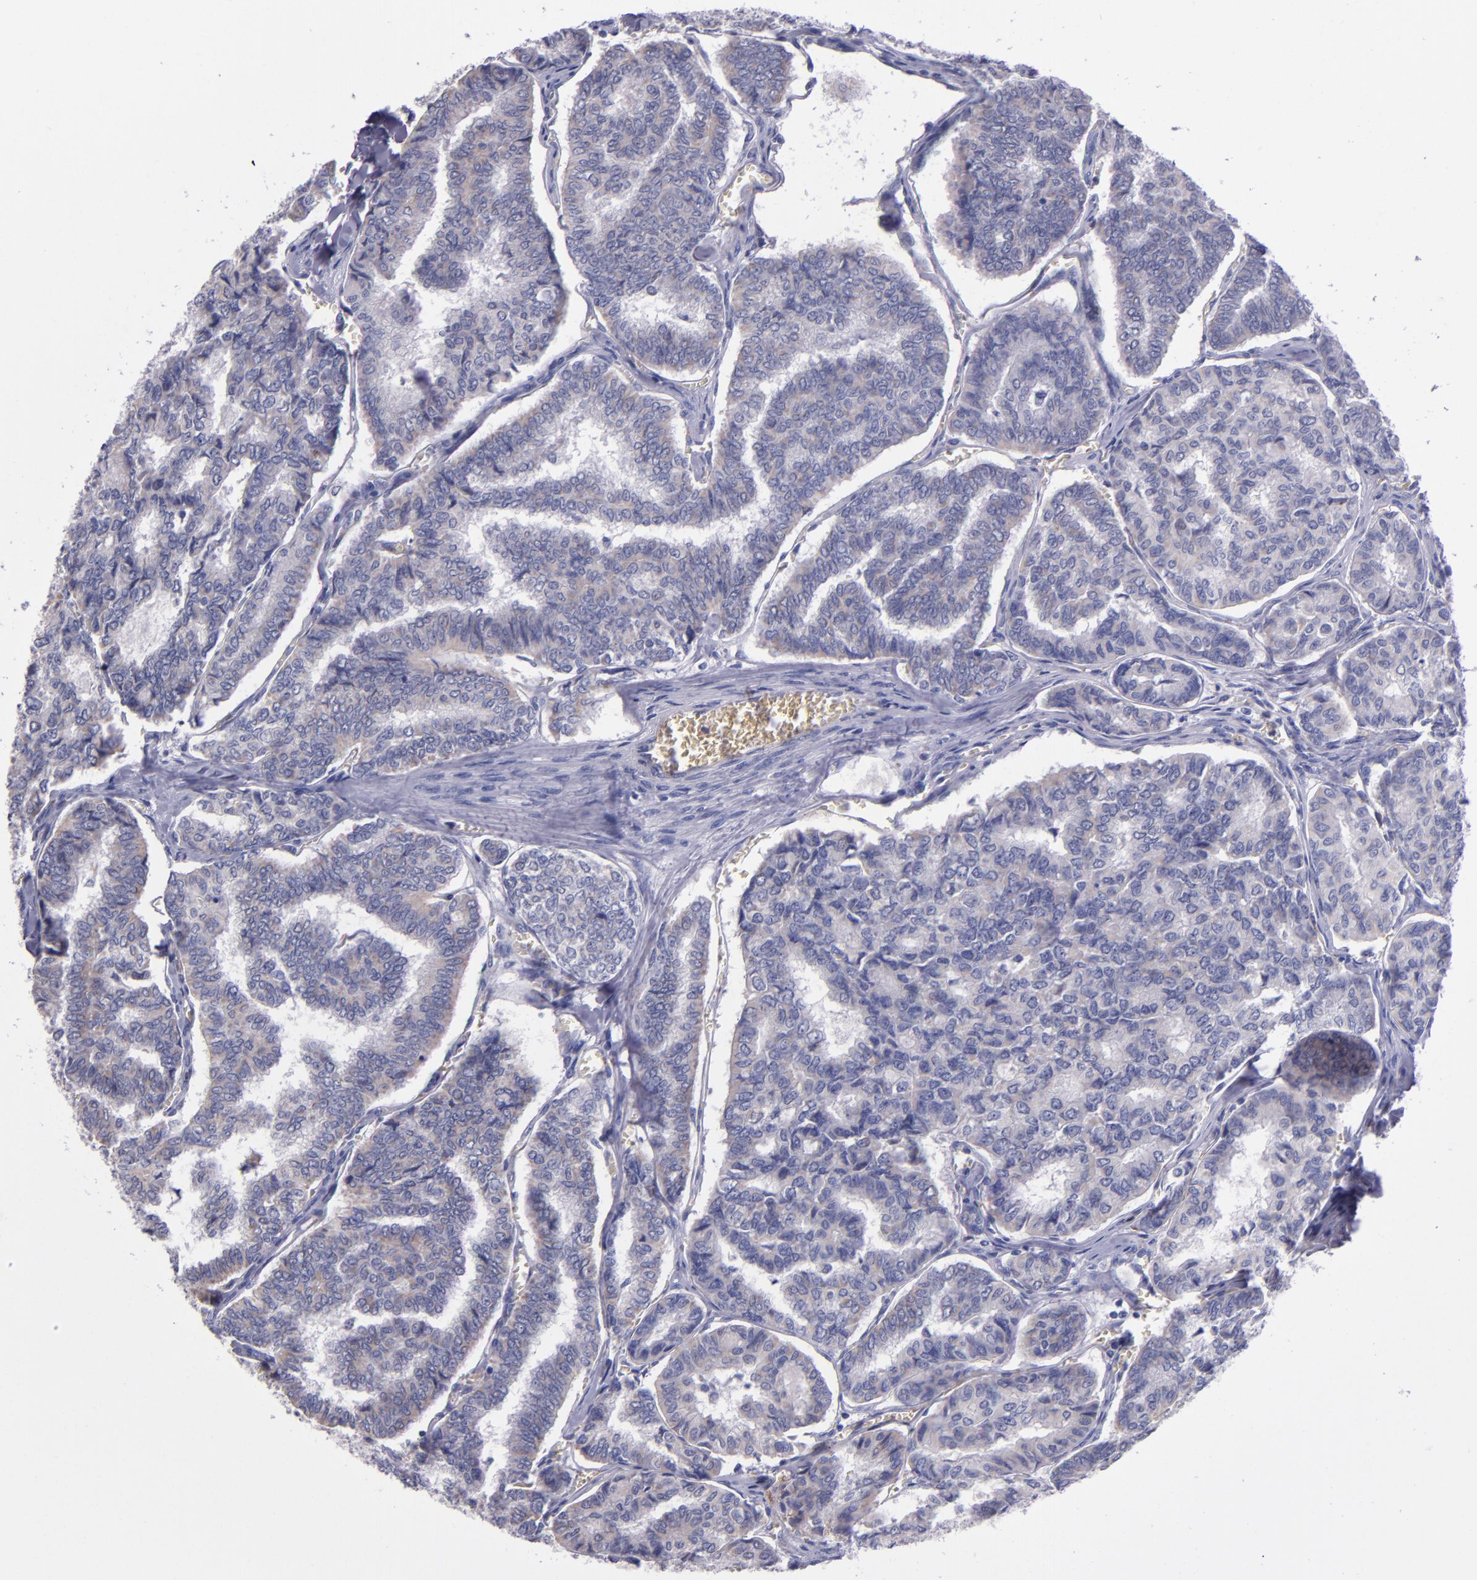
{"staining": {"intensity": "weak", "quantity": "25%-75%", "location": "cytoplasmic/membranous"}, "tissue": "thyroid cancer", "cell_type": "Tumor cells", "image_type": "cancer", "snomed": [{"axis": "morphology", "description": "Papillary adenocarcinoma, NOS"}, {"axis": "topography", "description": "Thyroid gland"}], "caption": "The histopathology image shows immunohistochemical staining of thyroid papillary adenocarcinoma. There is weak cytoplasmic/membranous positivity is seen in approximately 25%-75% of tumor cells.", "gene": "RAB41", "patient": {"sex": "female", "age": 35}}